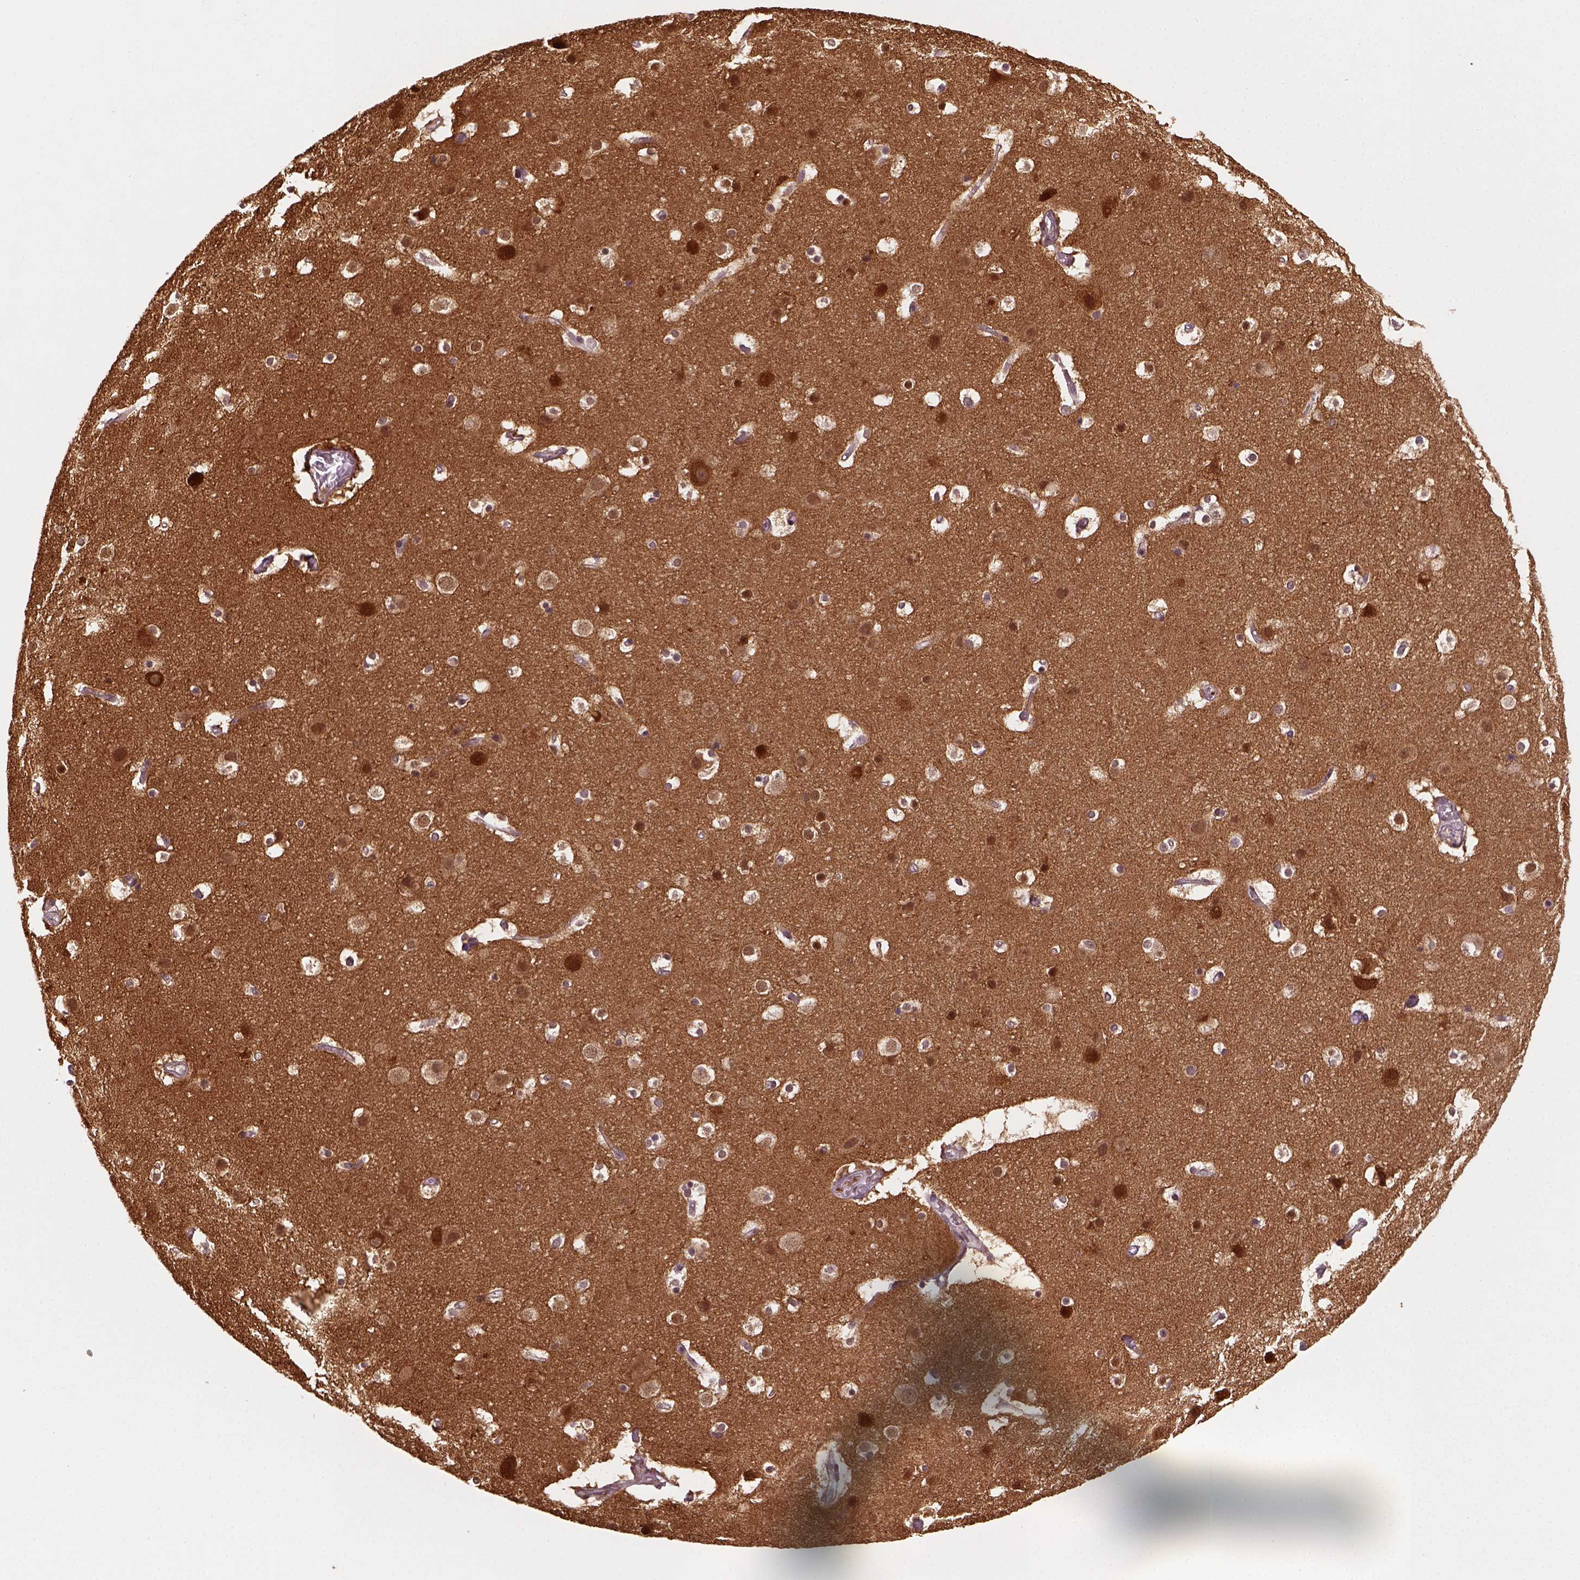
{"staining": {"intensity": "moderate", "quantity": ">75%", "location": "nuclear"}, "tissue": "cerebral cortex", "cell_type": "Endothelial cells", "image_type": "normal", "snomed": [{"axis": "morphology", "description": "Normal tissue, NOS"}, {"axis": "topography", "description": "Cerebral cortex"}], "caption": "Endothelial cells reveal medium levels of moderate nuclear expression in approximately >75% of cells in benign human cerebral cortex.", "gene": "GOT1", "patient": {"sex": "female", "age": 52}}